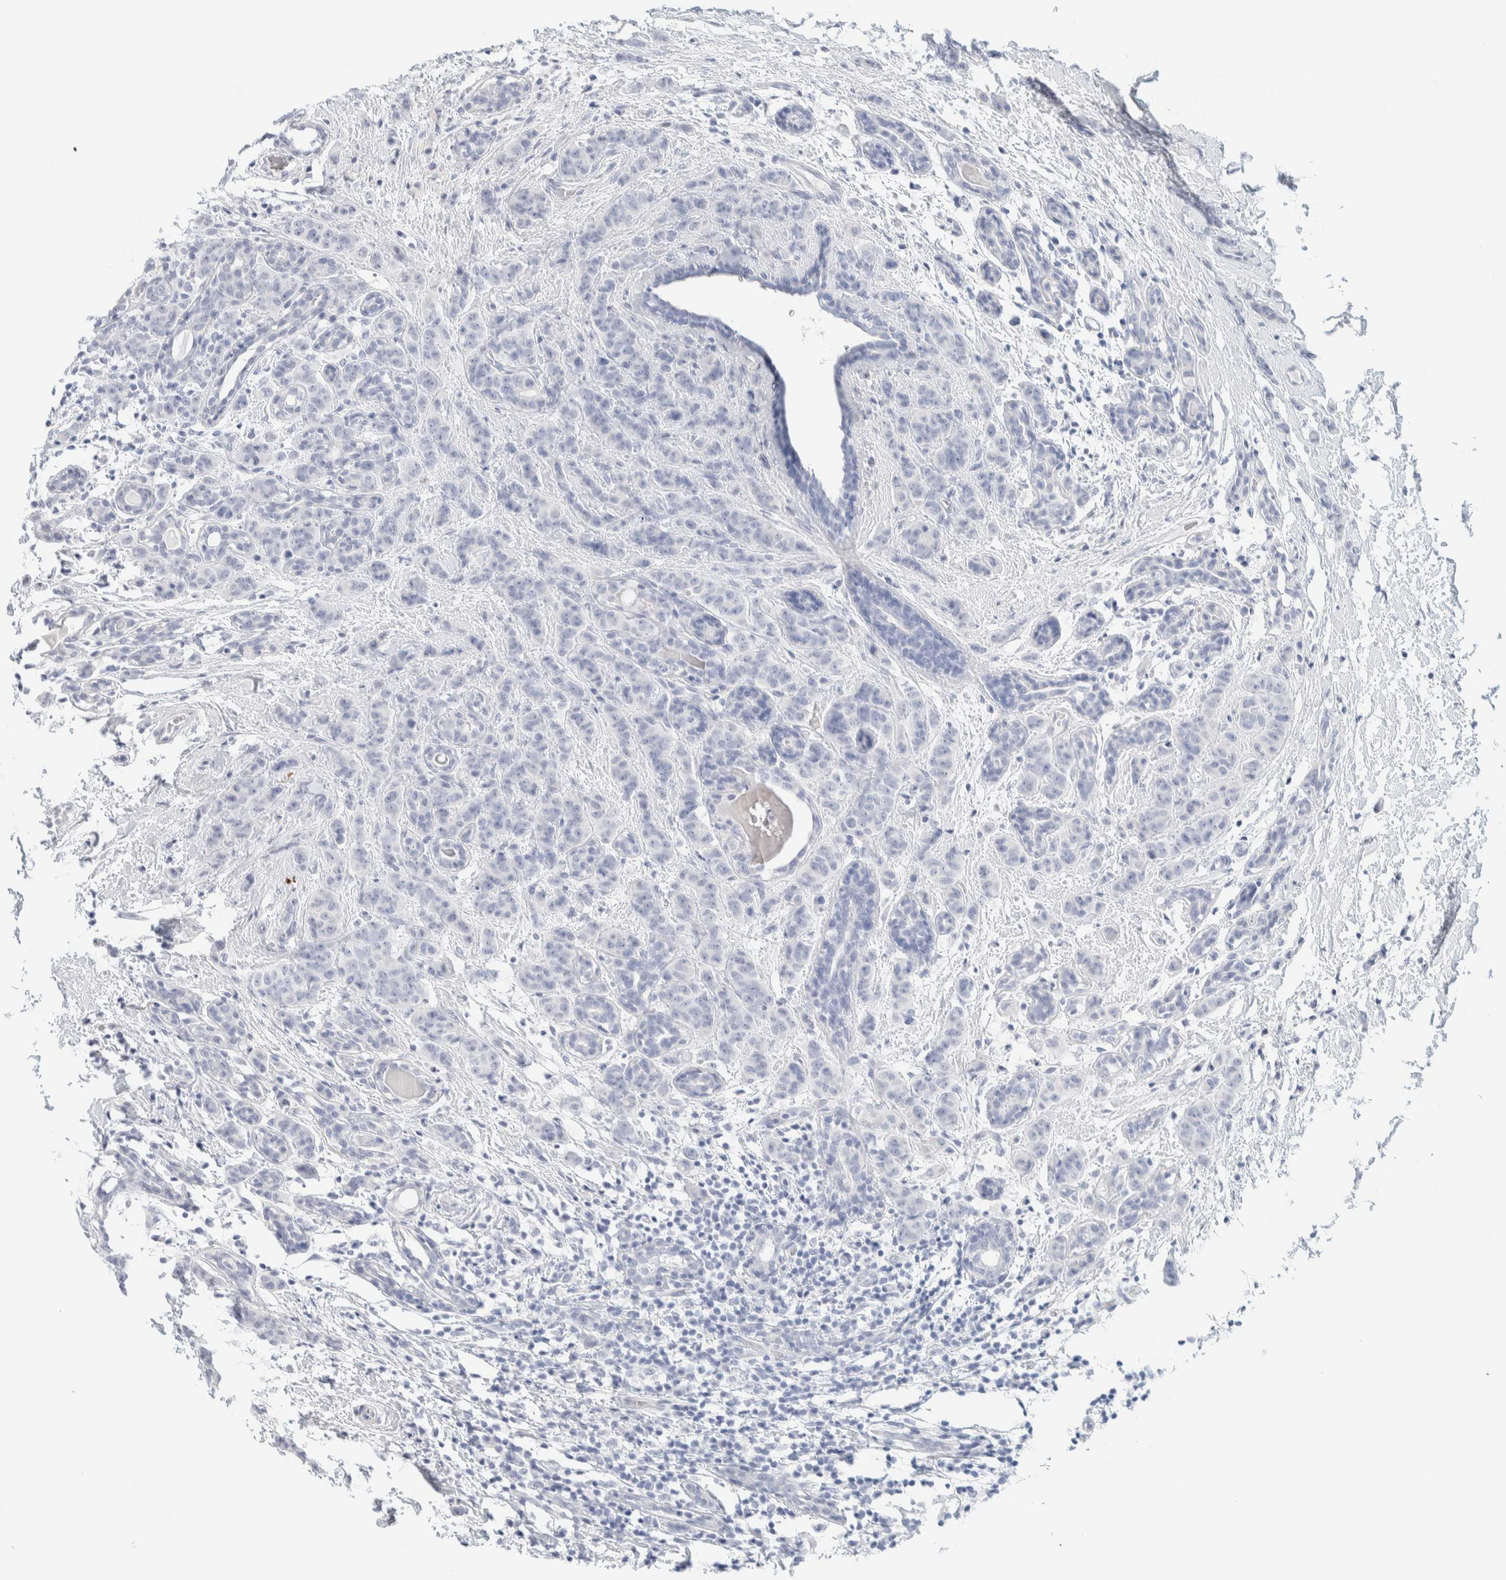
{"staining": {"intensity": "negative", "quantity": "none", "location": "none"}, "tissue": "breast cancer", "cell_type": "Tumor cells", "image_type": "cancer", "snomed": [{"axis": "morphology", "description": "Normal tissue, NOS"}, {"axis": "morphology", "description": "Duct carcinoma"}, {"axis": "topography", "description": "Breast"}], "caption": "This is an immunohistochemistry histopathology image of human invasive ductal carcinoma (breast). There is no positivity in tumor cells.", "gene": "ATCAY", "patient": {"sex": "female", "age": 40}}